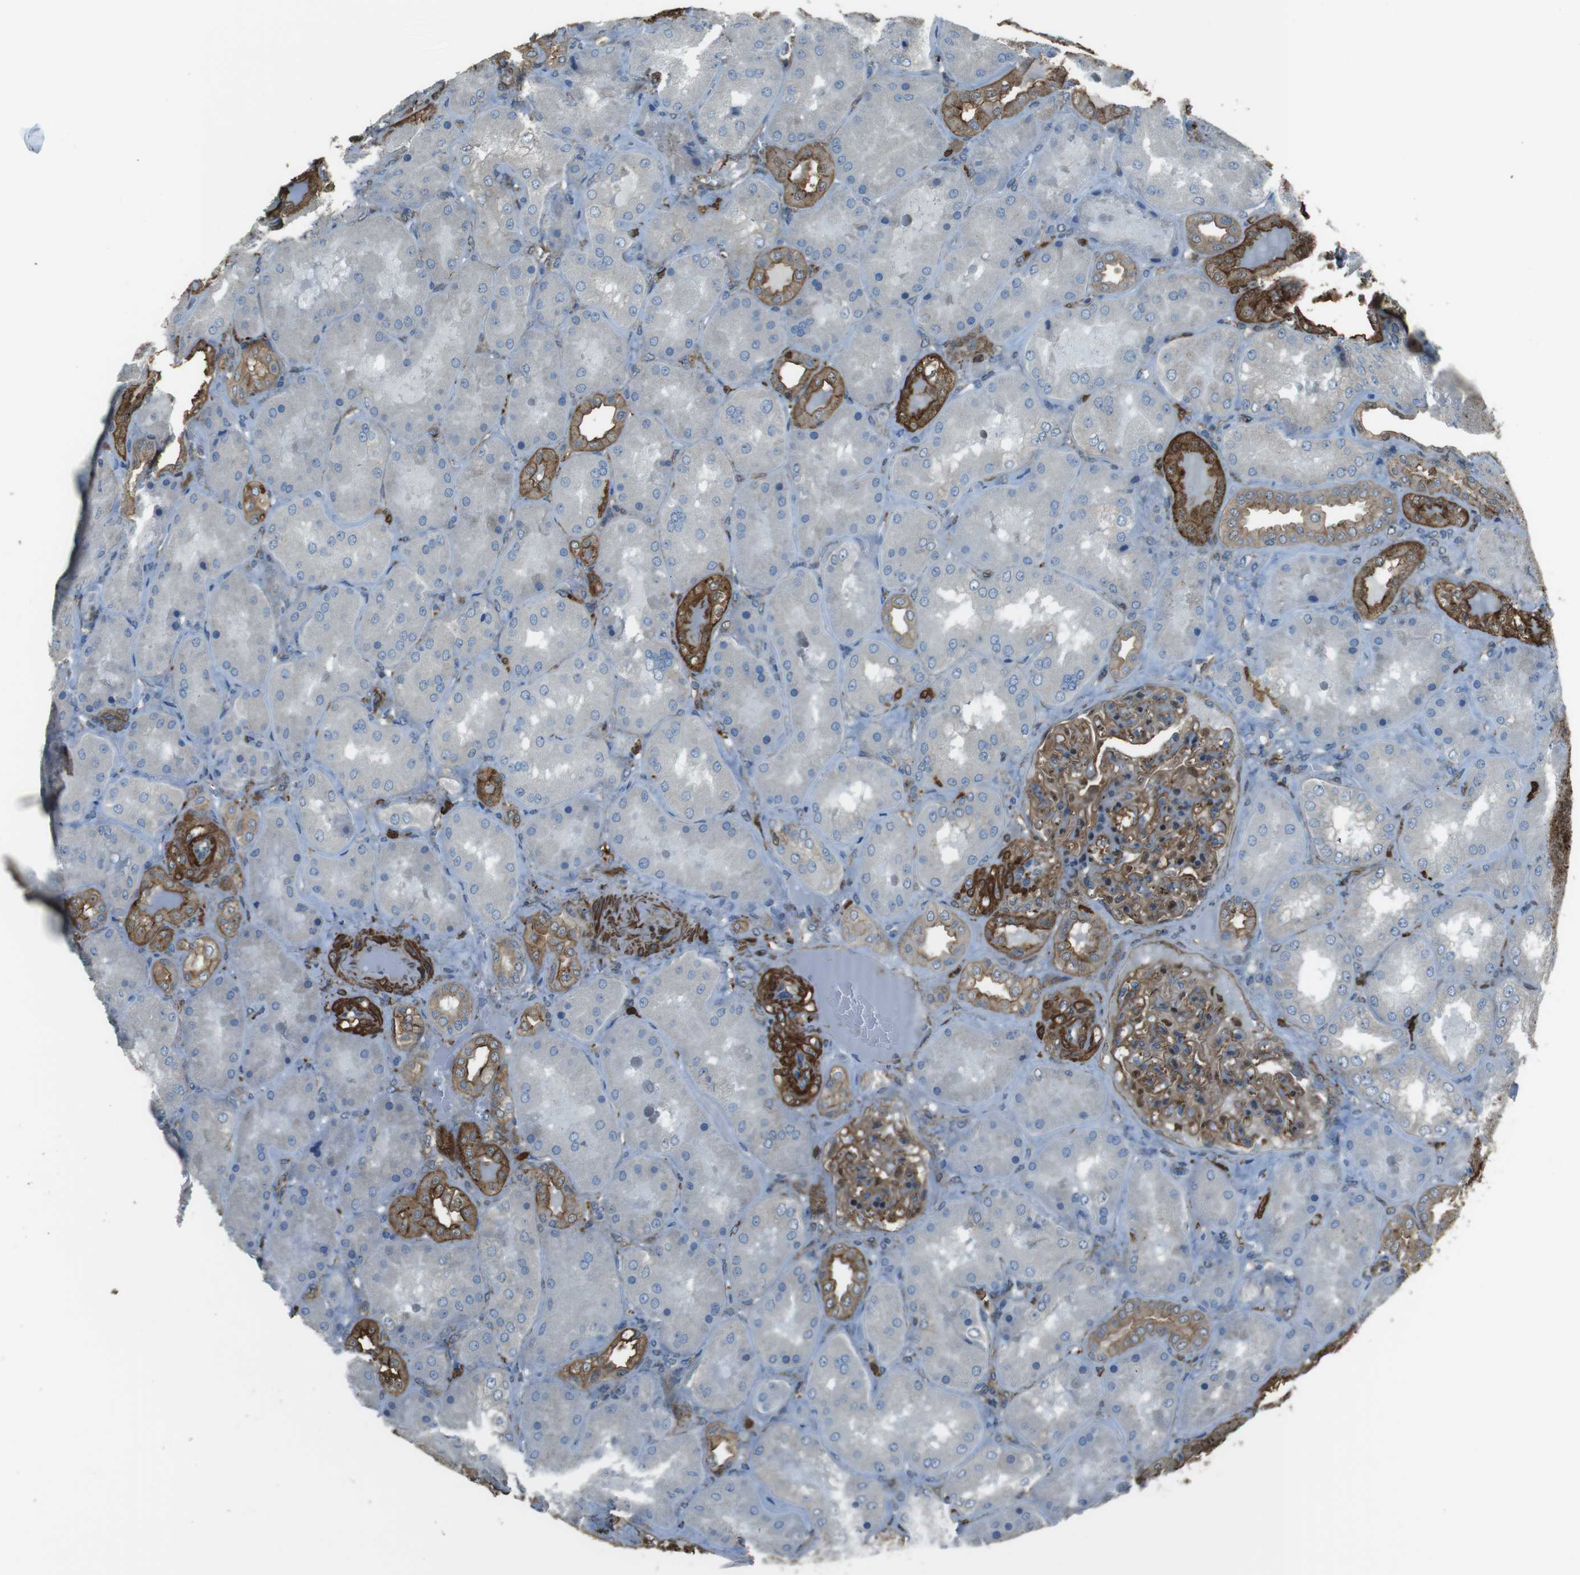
{"staining": {"intensity": "moderate", "quantity": ">75%", "location": "cytoplasmic/membranous"}, "tissue": "kidney", "cell_type": "Cells in glomeruli", "image_type": "normal", "snomed": [{"axis": "morphology", "description": "Normal tissue, NOS"}, {"axis": "topography", "description": "Kidney"}], "caption": "Protein expression analysis of benign kidney demonstrates moderate cytoplasmic/membranous staining in approximately >75% of cells in glomeruli. (DAB IHC with brightfield microscopy, high magnification).", "gene": "SFT2D1", "patient": {"sex": "female", "age": 56}}